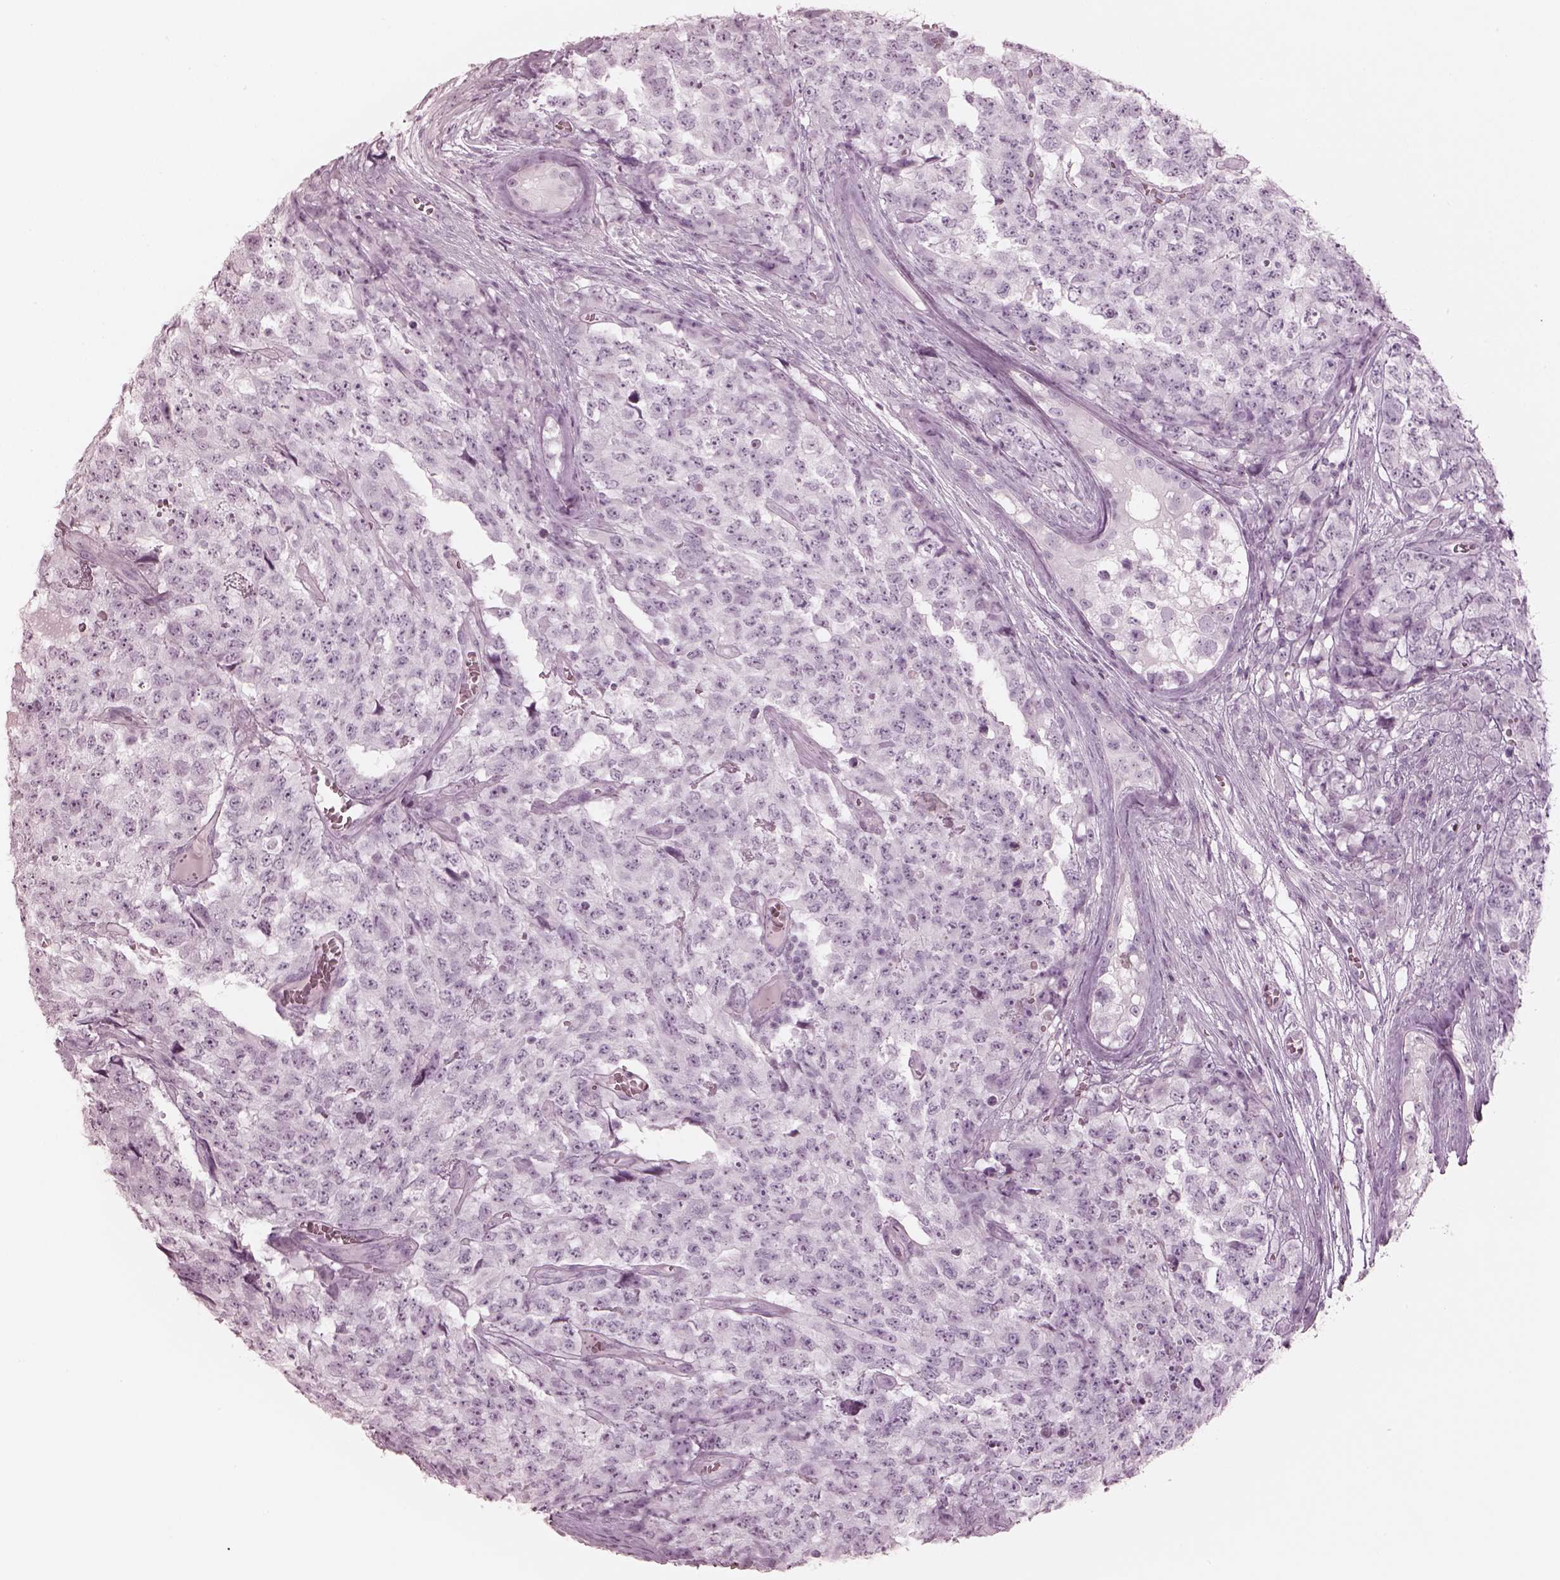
{"staining": {"intensity": "negative", "quantity": "none", "location": "none"}, "tissue": "testis cancer", "cell_type": "Tumor cells", "image_type": "cancer", "snomed": [{"axis": "morphology", "description": "Carcinoma, Embryonal, NOS"}, {"axis": "topography", "description": "Testis"}], "caption": "Embryonal carcinoma (testis) was stained to show a protein in brown. There is no significant staining in tumor cells.", "gene": "OPN4", "patient": {"sex": "male", "age": 23}}